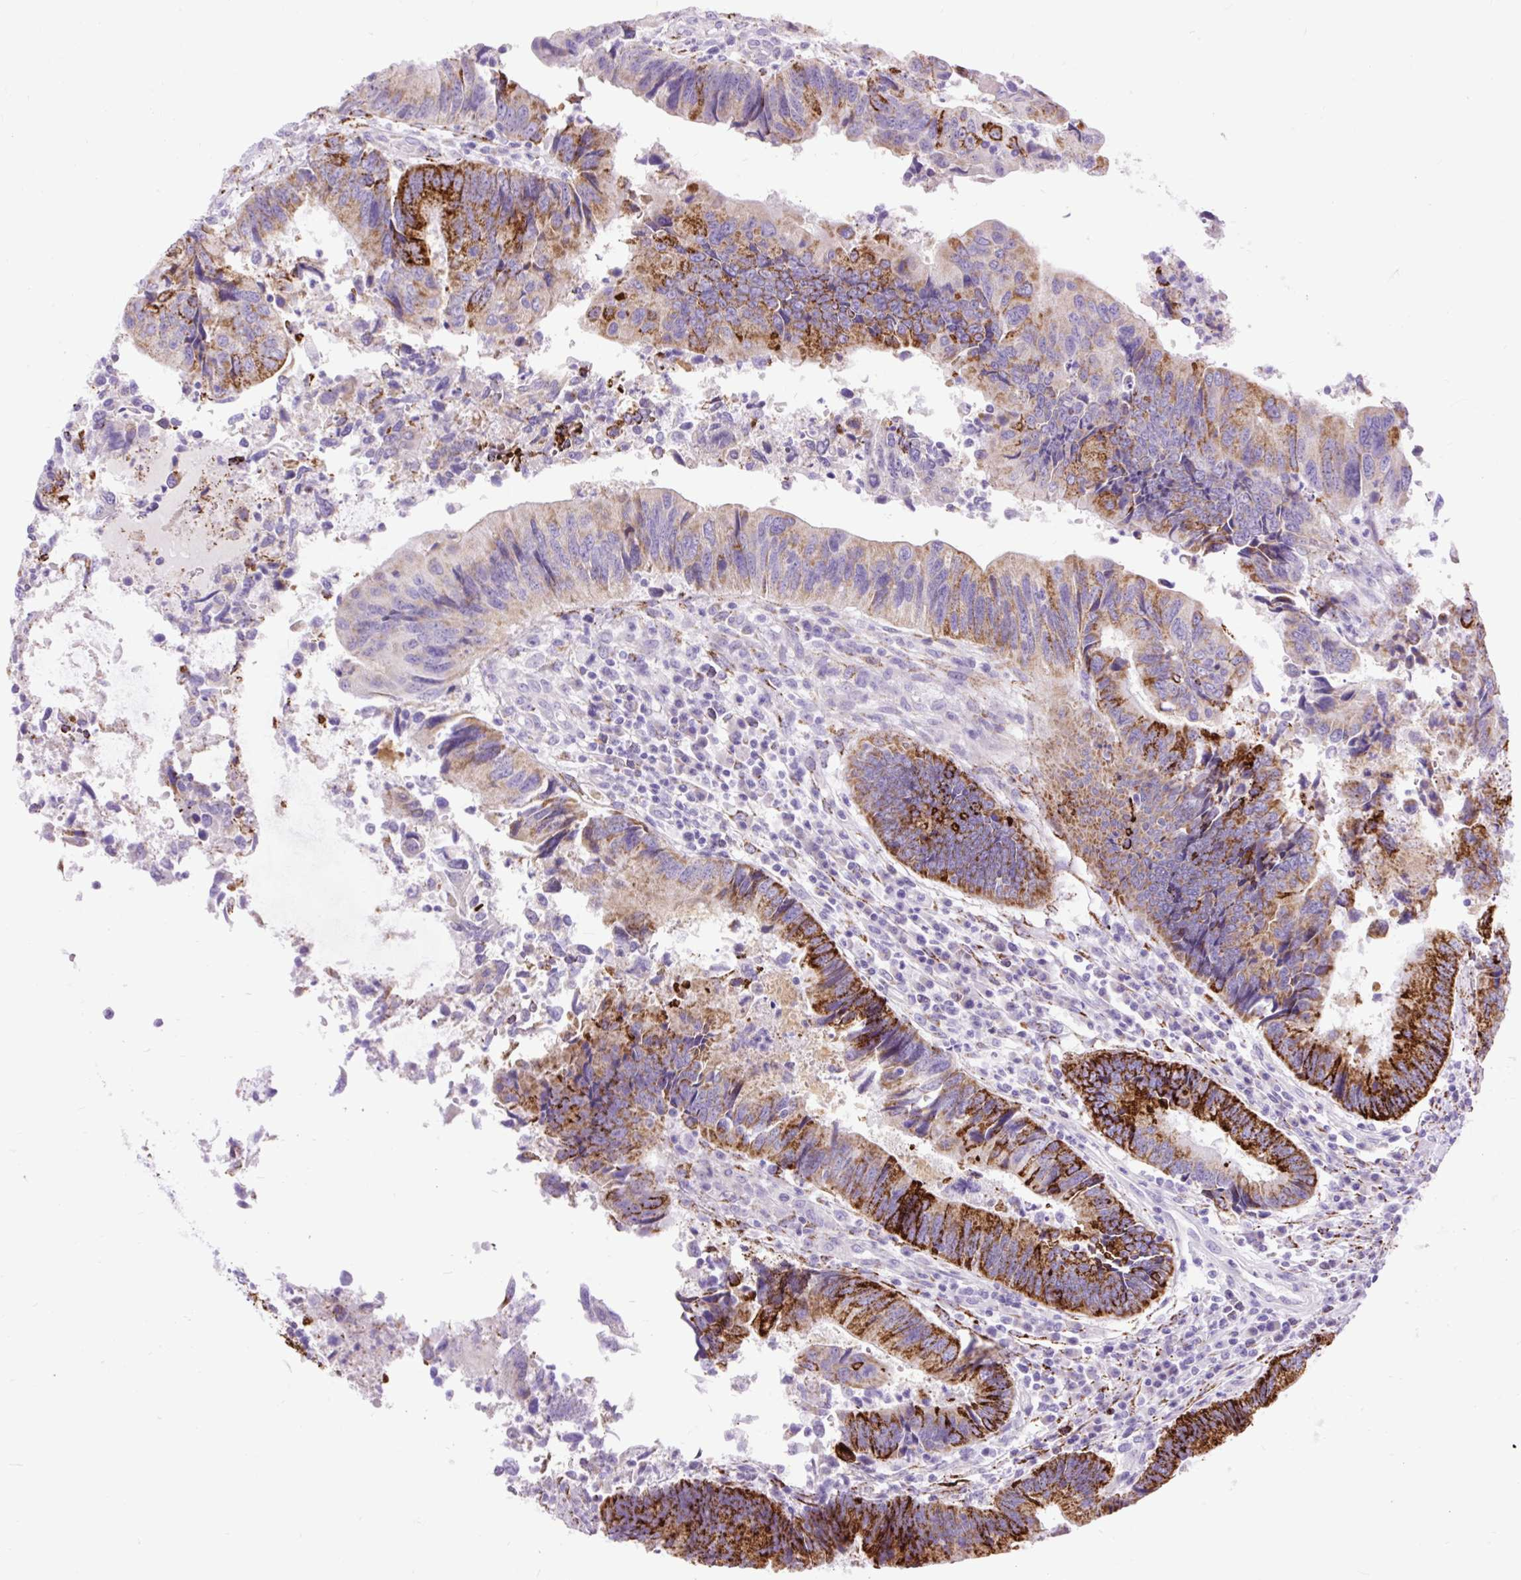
{"staining": {"intensity": "strong", "quantity": "25%-75%", "location": "cytoplasmic/membranous"}, "tissue": "colorectal cancer", "cell_type": "Tumor cells", "image_type": "cancer", "snomed": [{"axis": "morphology", "description": "Adenocarcinoma, NOS"}, {"axis": "topography", "description": "Colon"}], "caption": "Immunohistochemical staining of colorectal cancer (adenocarcinoma) demonstrates high levels of strong cytoplasmic/membranous protein staining in approximately 25%-75% of tumor cells.", "gene": "ZNF256", "patient": {"sex": "female", "age": 67}}